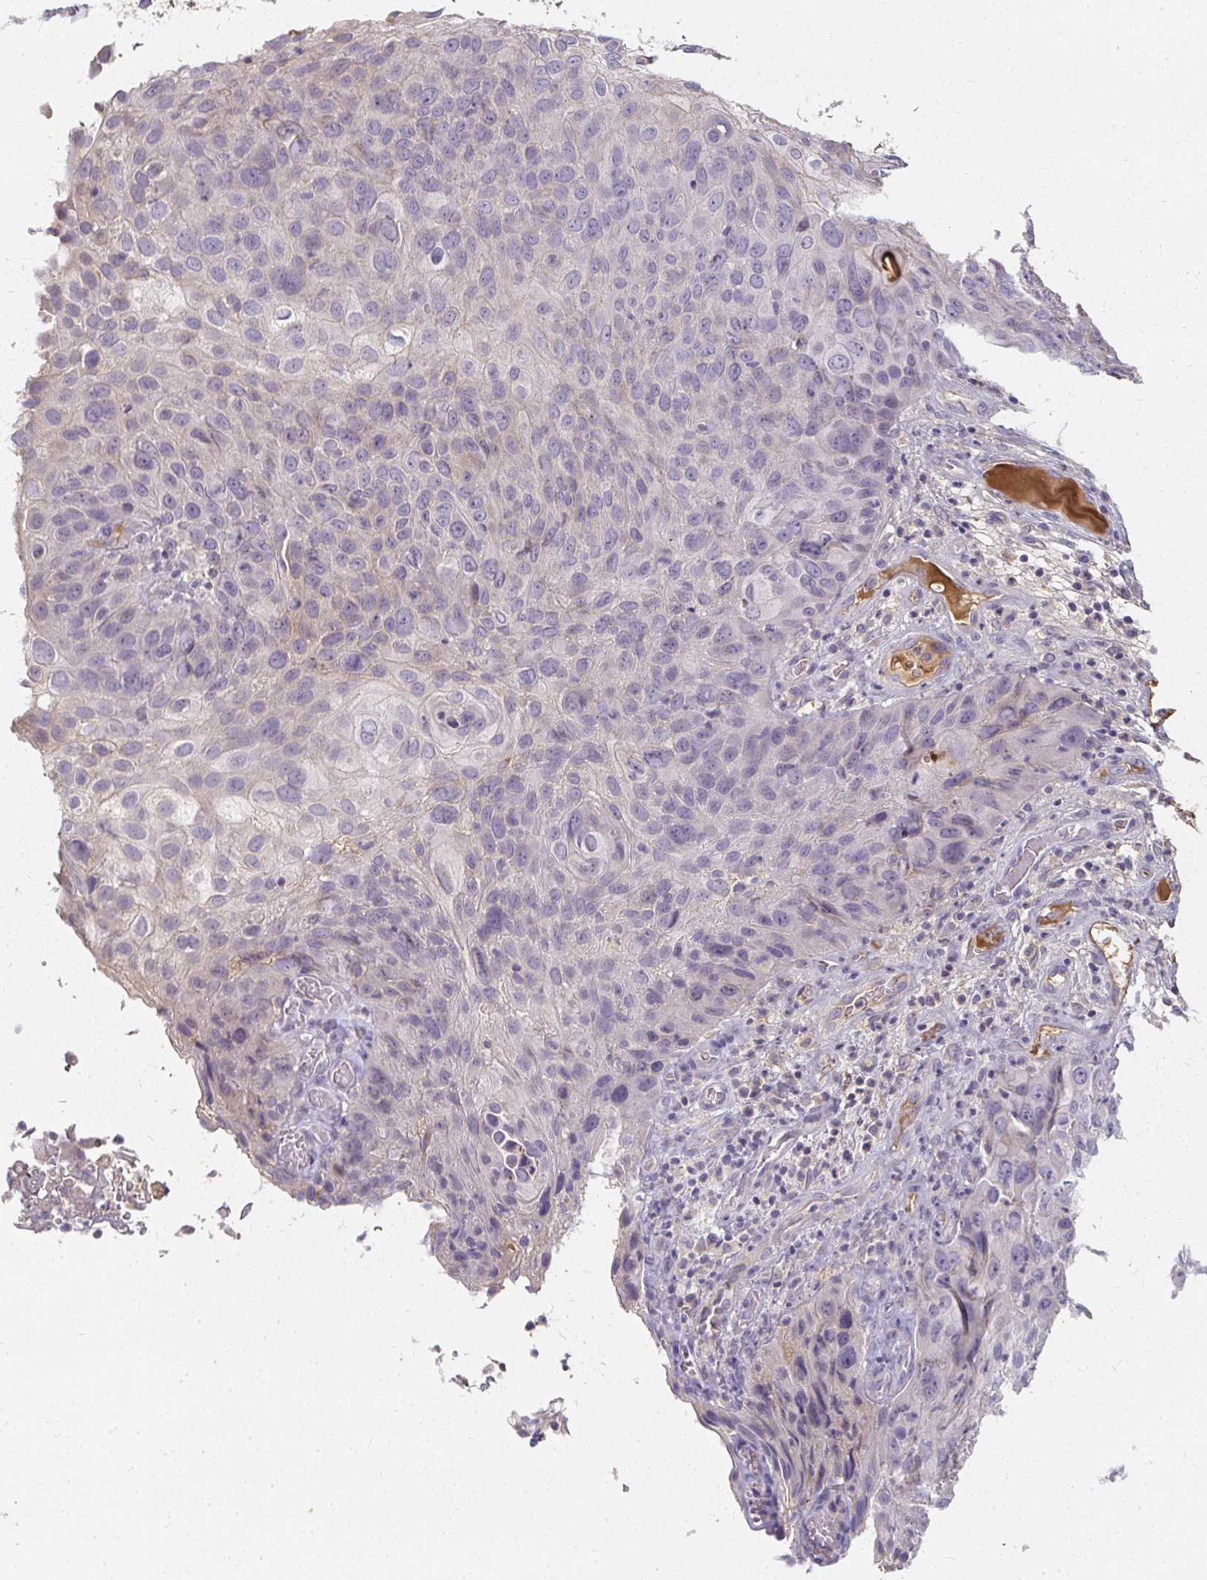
{"staining": {"intensity": "negative", "quantity": "none", "location": "none"}, "tissue": "skin cancer", "cell_type": "Tumor cells", "image_type": "cancer", "snomed": [{"axis": "morphology", "description": "Squamous cell carcinoma, NOS"}, {"axis": "topography", "description": "Skin"}], "caption": "Histopathology image shows no protein staining in tumor cells of squamous cell carcinoma (skin) tissue.", "gene": "LOXL4", "patient": {"sex": "male", "age": 87}}